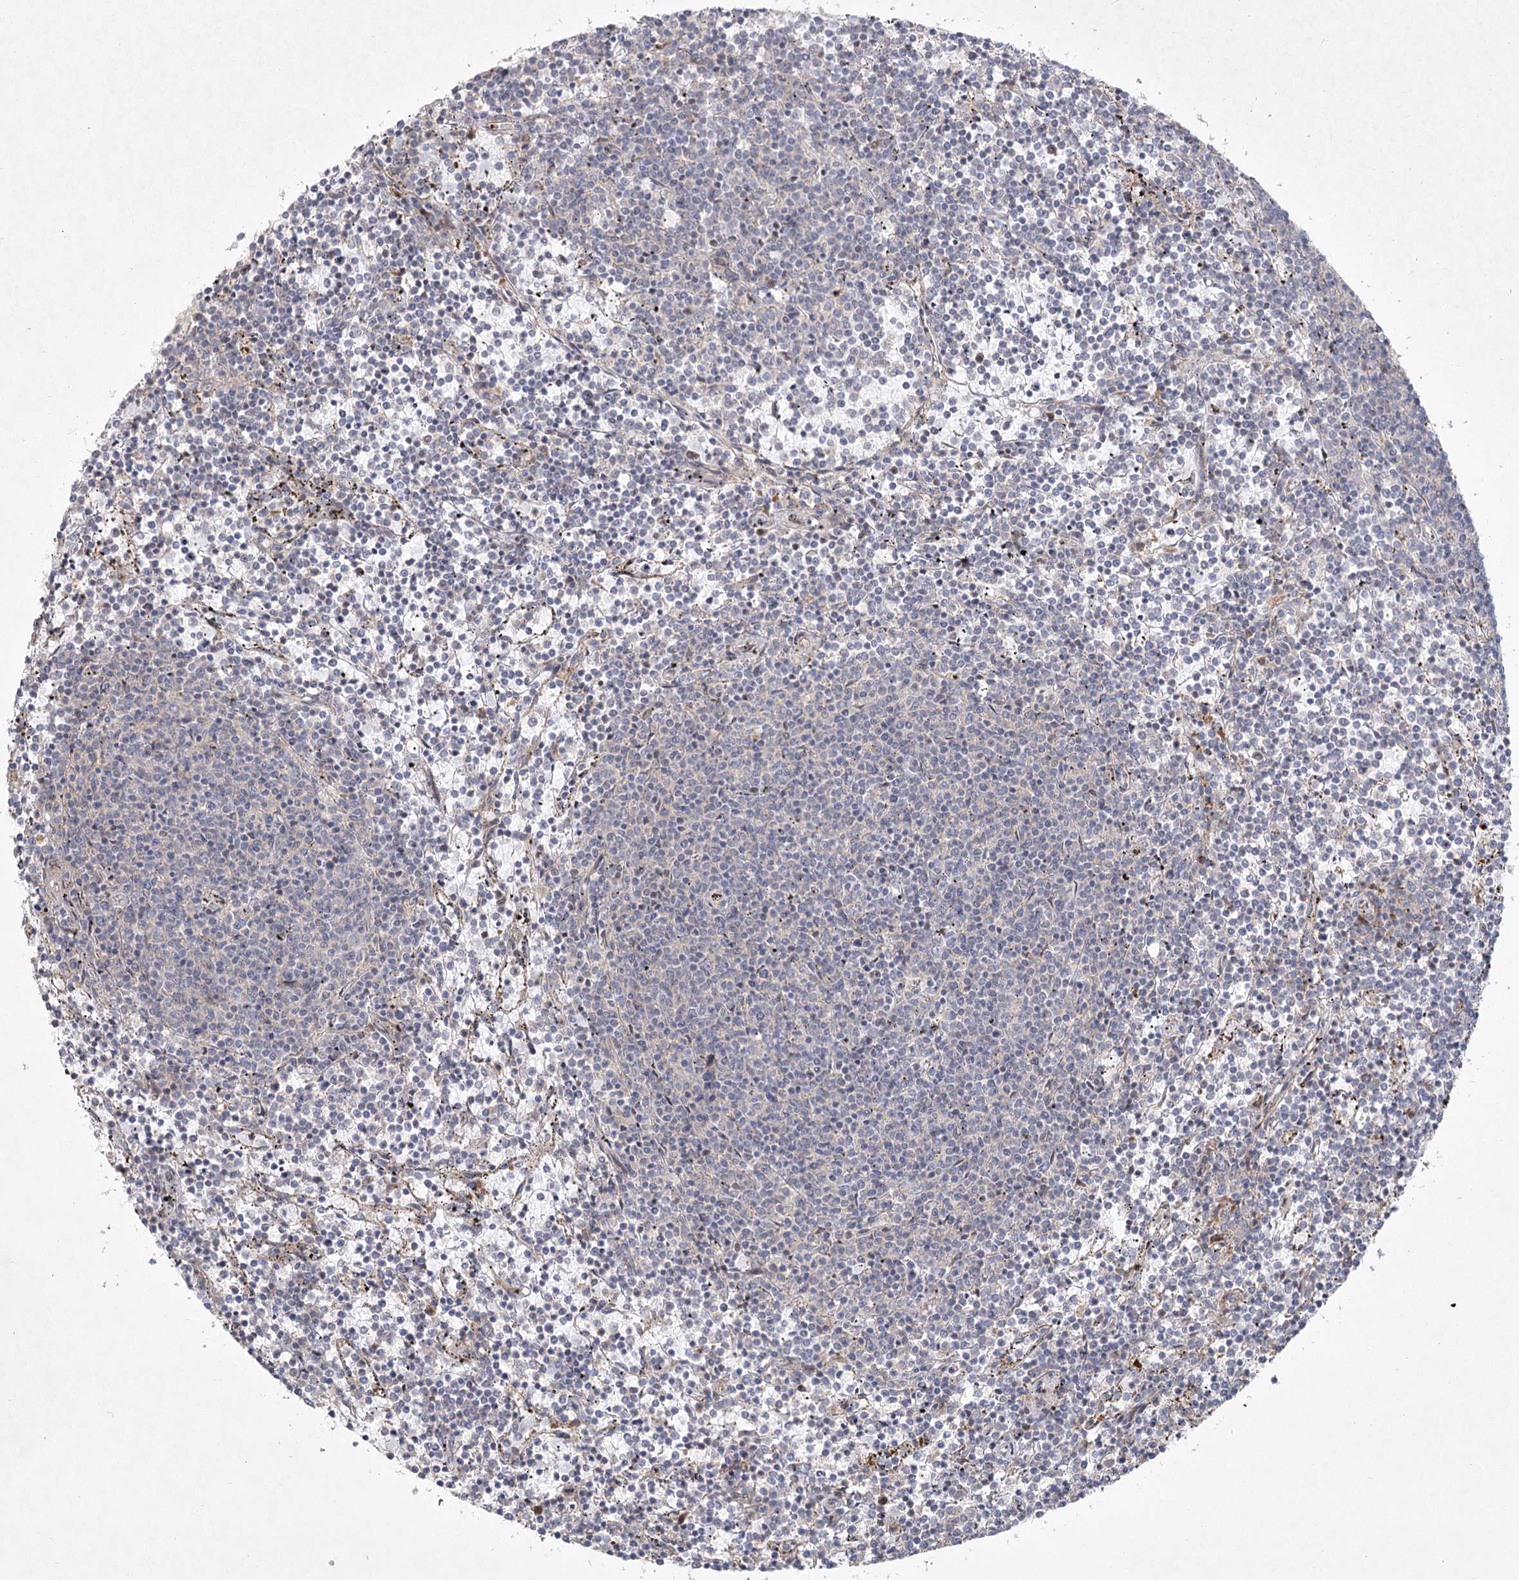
{"staining": {"intensity": "negative", "quantity": "none", "location": "none"}, "tissue": "lymphoma", "cell_type": "Tumor cells", "image_type": "cancer", "snomed": [{"axis": "morphology", "description": "Malignant lymphoma, non-Hodgkin's type, Low grade"}, {"axis": "topography", "description": "Spleen"}], "caption": "Tumor cells show no significant expression in lymphoma.", "gene": "FAM110C", "patient": {"sex": "female", "age": 50}}